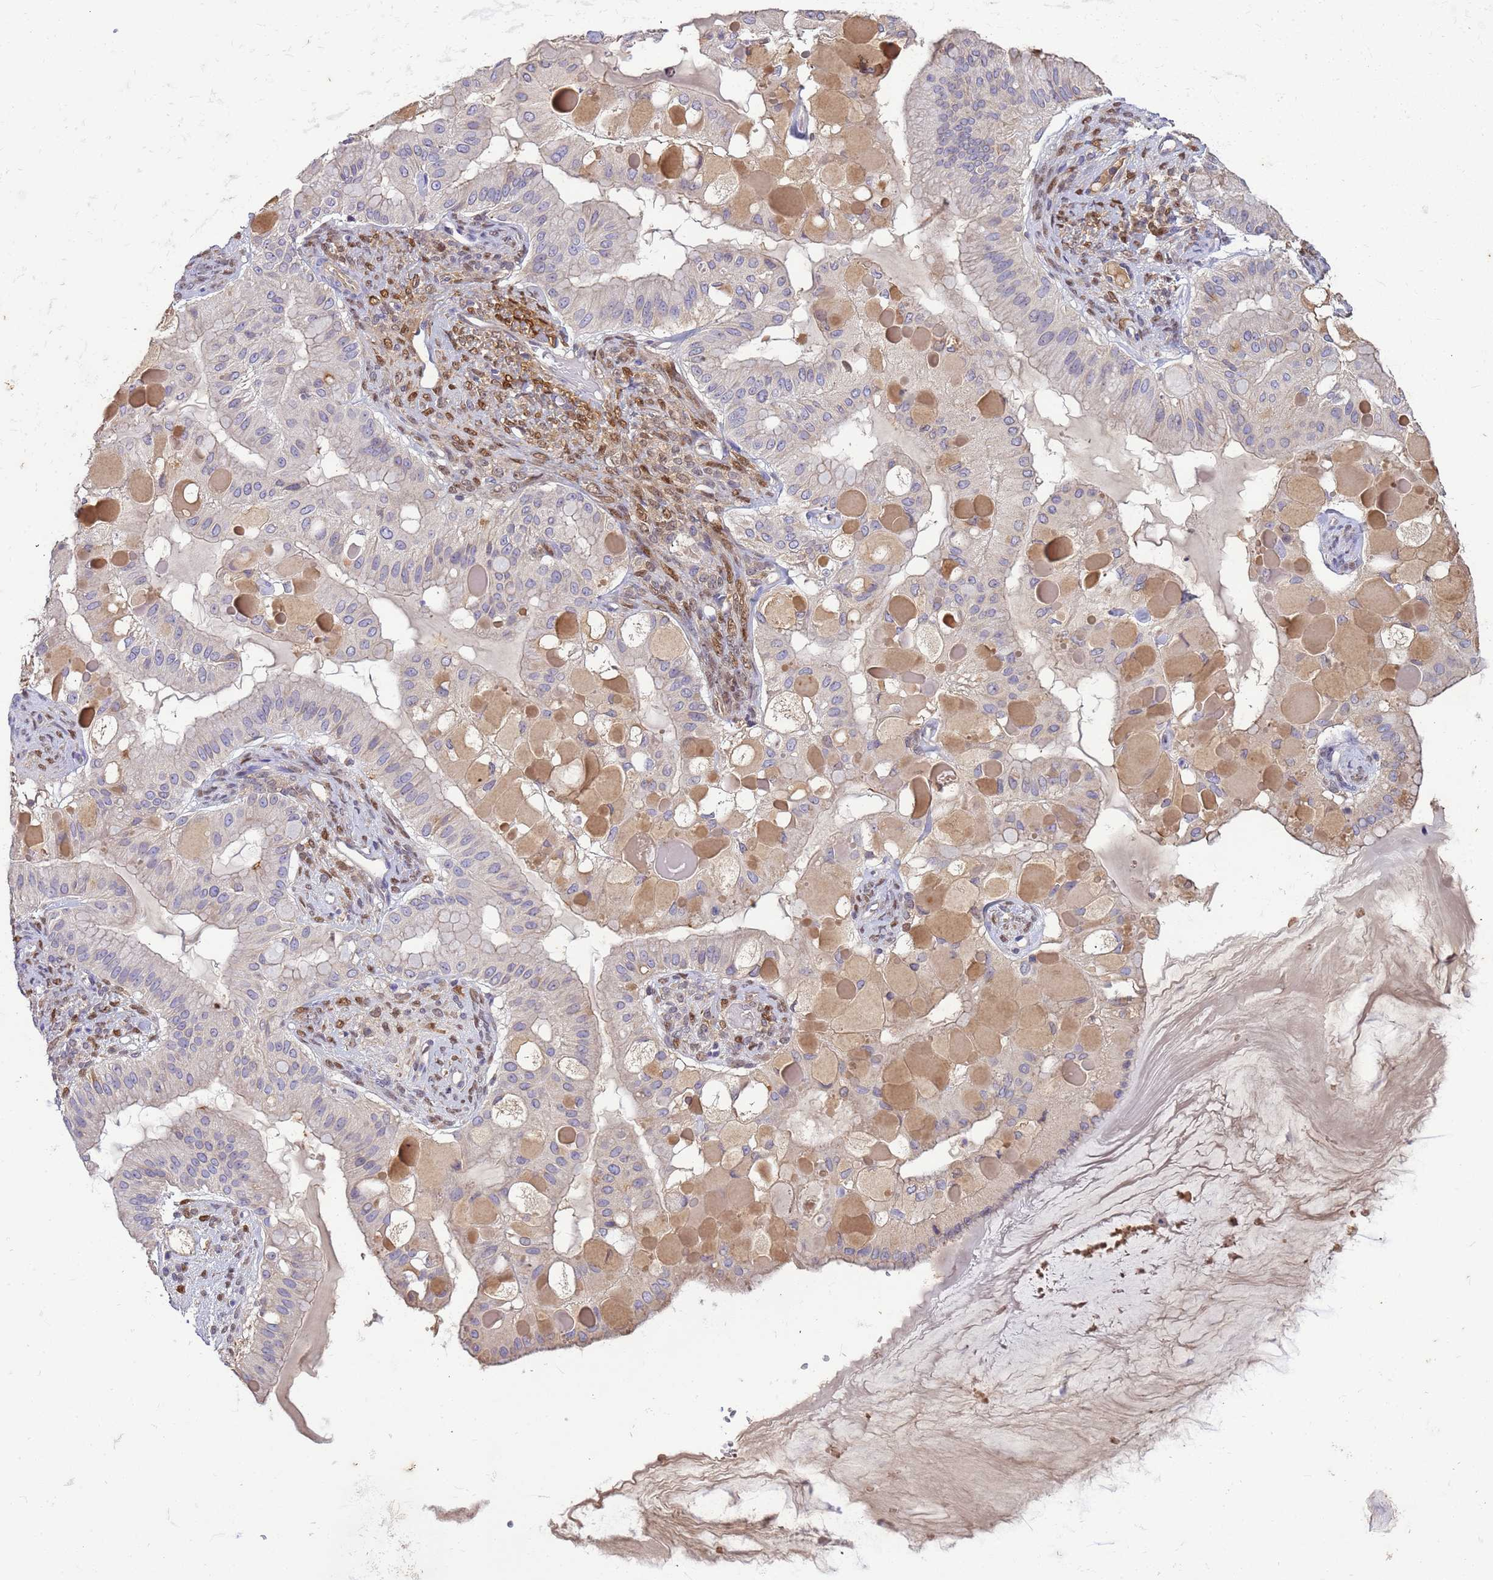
{"staining": {"intensity": "weak", "quantity": "25%-75%", "location": "cytoplasmic/membranous"}, "tissue": "ovarian cancer", "cell_type": "Tumor cells", "image_type": "cancer", "snomed": [{"axis": "morphology", "description": "Cystadenocarcinoma, mucinous, NOS"}, {"axis": "topography", "description": "Ovary"}], "caption": "Ovarian cancer tissue demonstrates weak cytoplasmic/membranous staining in approximately 25%-75% of tumor cells, visualized by immunohistochemistry.", "gene": "PLCXD3", "patient": {"sex": "female", "age": 61}}